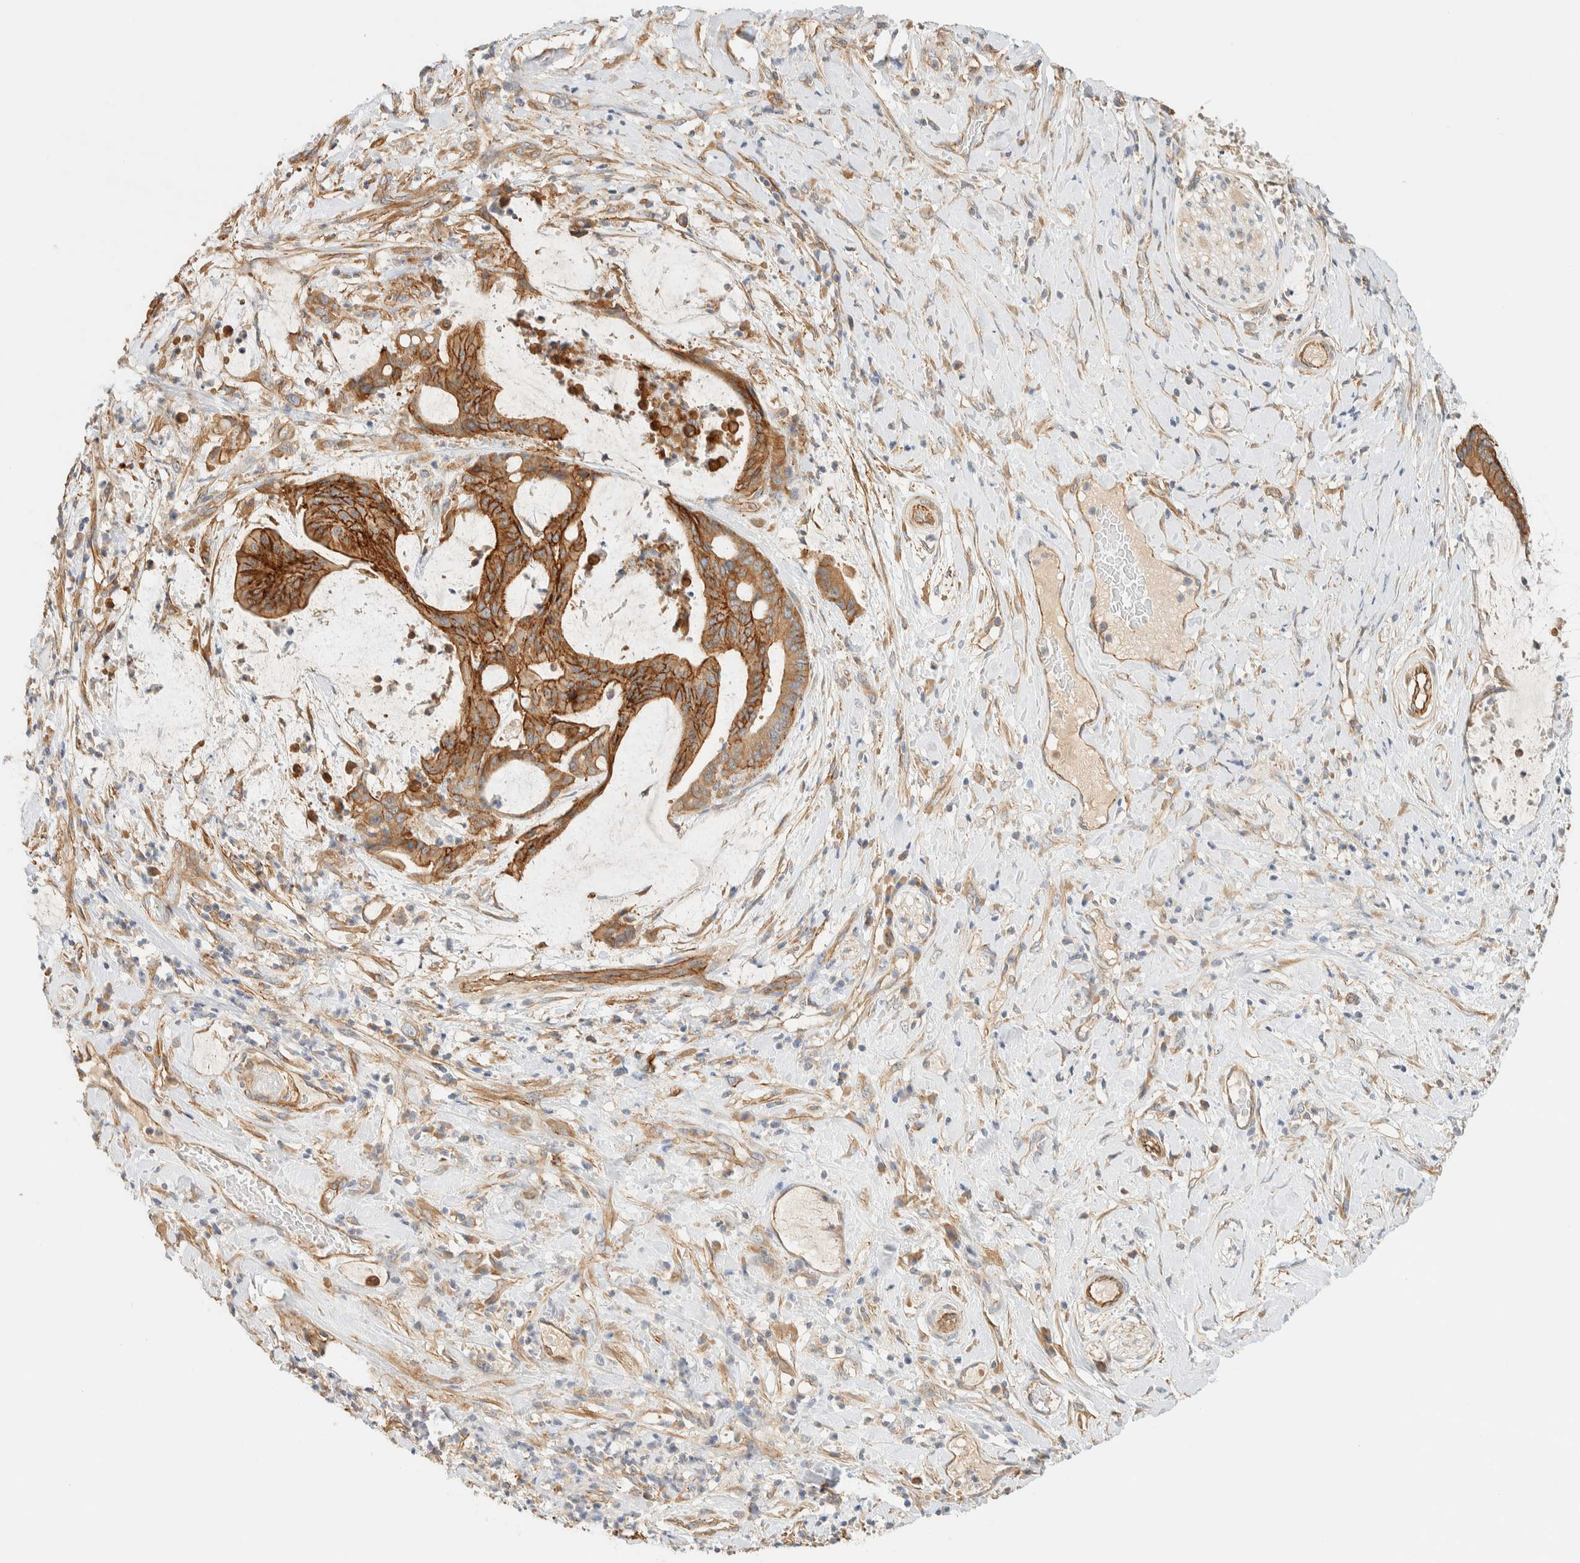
{"staining": {"intensity": "moderate", "quantity": ">75%", "location": "cytoplasmic/membranous"}, "tissue": "liver cancer", "cell_type": "Tumor cells", "image_type": "cancer", "snomed": [{"axis": "morphology", "description": "Normal tissue, NOS"}, {"axis": "morphology", "description": "Cholangiocarcinoma"}, {"axis": "topography", "description": "Liver"}, {"axis": "topography", "description": "Peripheral nerve tissue"}], "caption": "Protein expression by immunohistochemistry demonstrates moderate cytoplasmic/membranous expression in about >75% of tumor cells in liver cancer.", "gene": "LIMA1", "patient": {"sex": "female", "age": 73}}